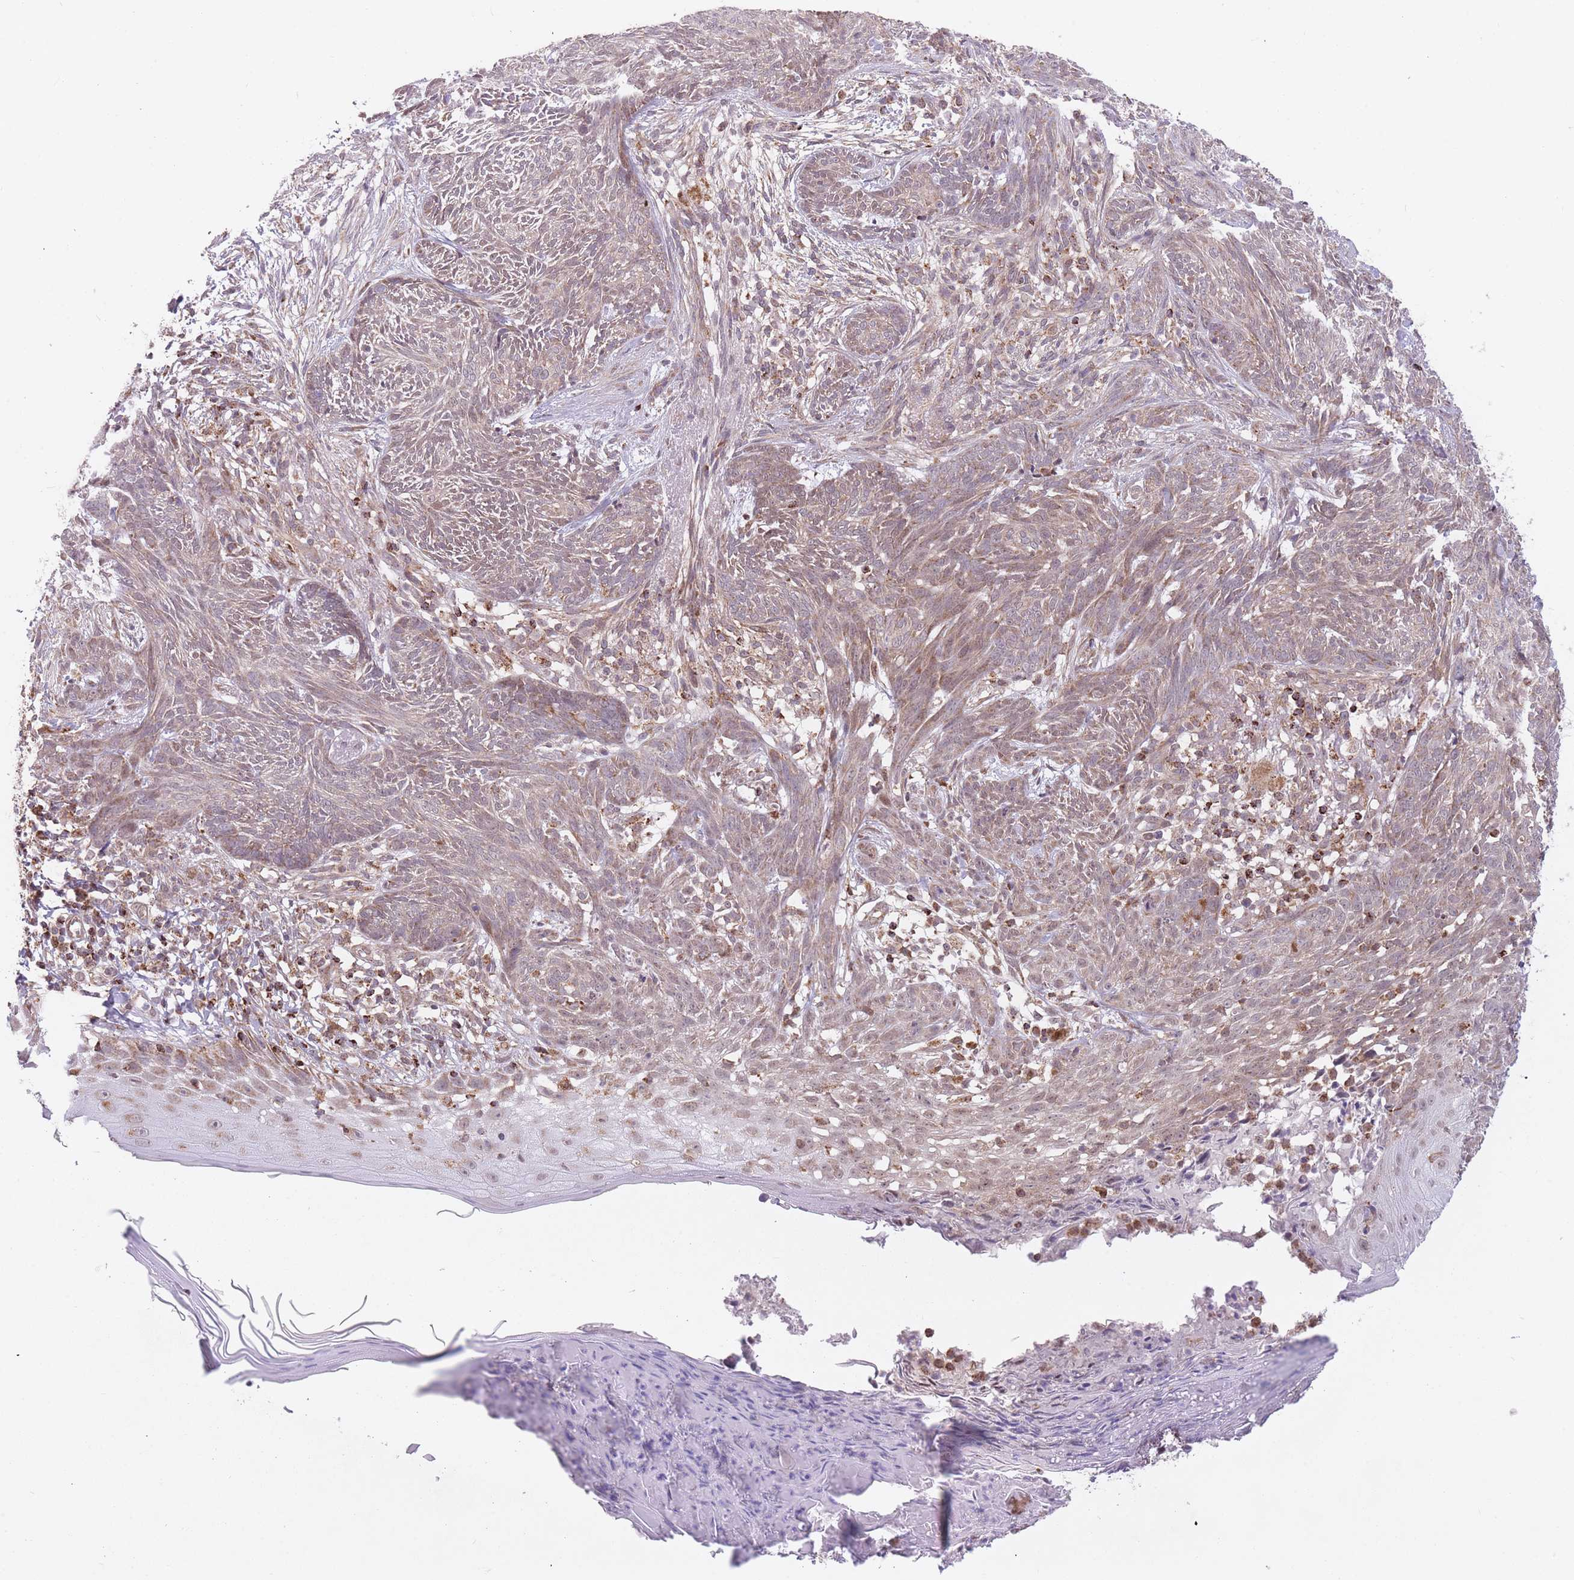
{"staining": {"intensity": "weak", "quantity": ">75%", "location": "cytoplasmic/membranous,nuclear"}, "tissue": "skin cancer", "cell_type": "Tumor cells", "image_type": "cancer", "snomed": [{"axis": "morphology", "description": "Basal cell carcinoma"}, {"axis": "topography", "description": "Skin"}], "caption": "Brown immunohistochemical staining in human skin basal cell carcinoma demonstrates weak cytoplasmic/membranous and nuclear staining in about >75% of tumor cells. The protein is shown in brown color, while the nuclei are stained blue.", "gene": "DPYSL4", "patient": {"sex": "male", "age": 73}}